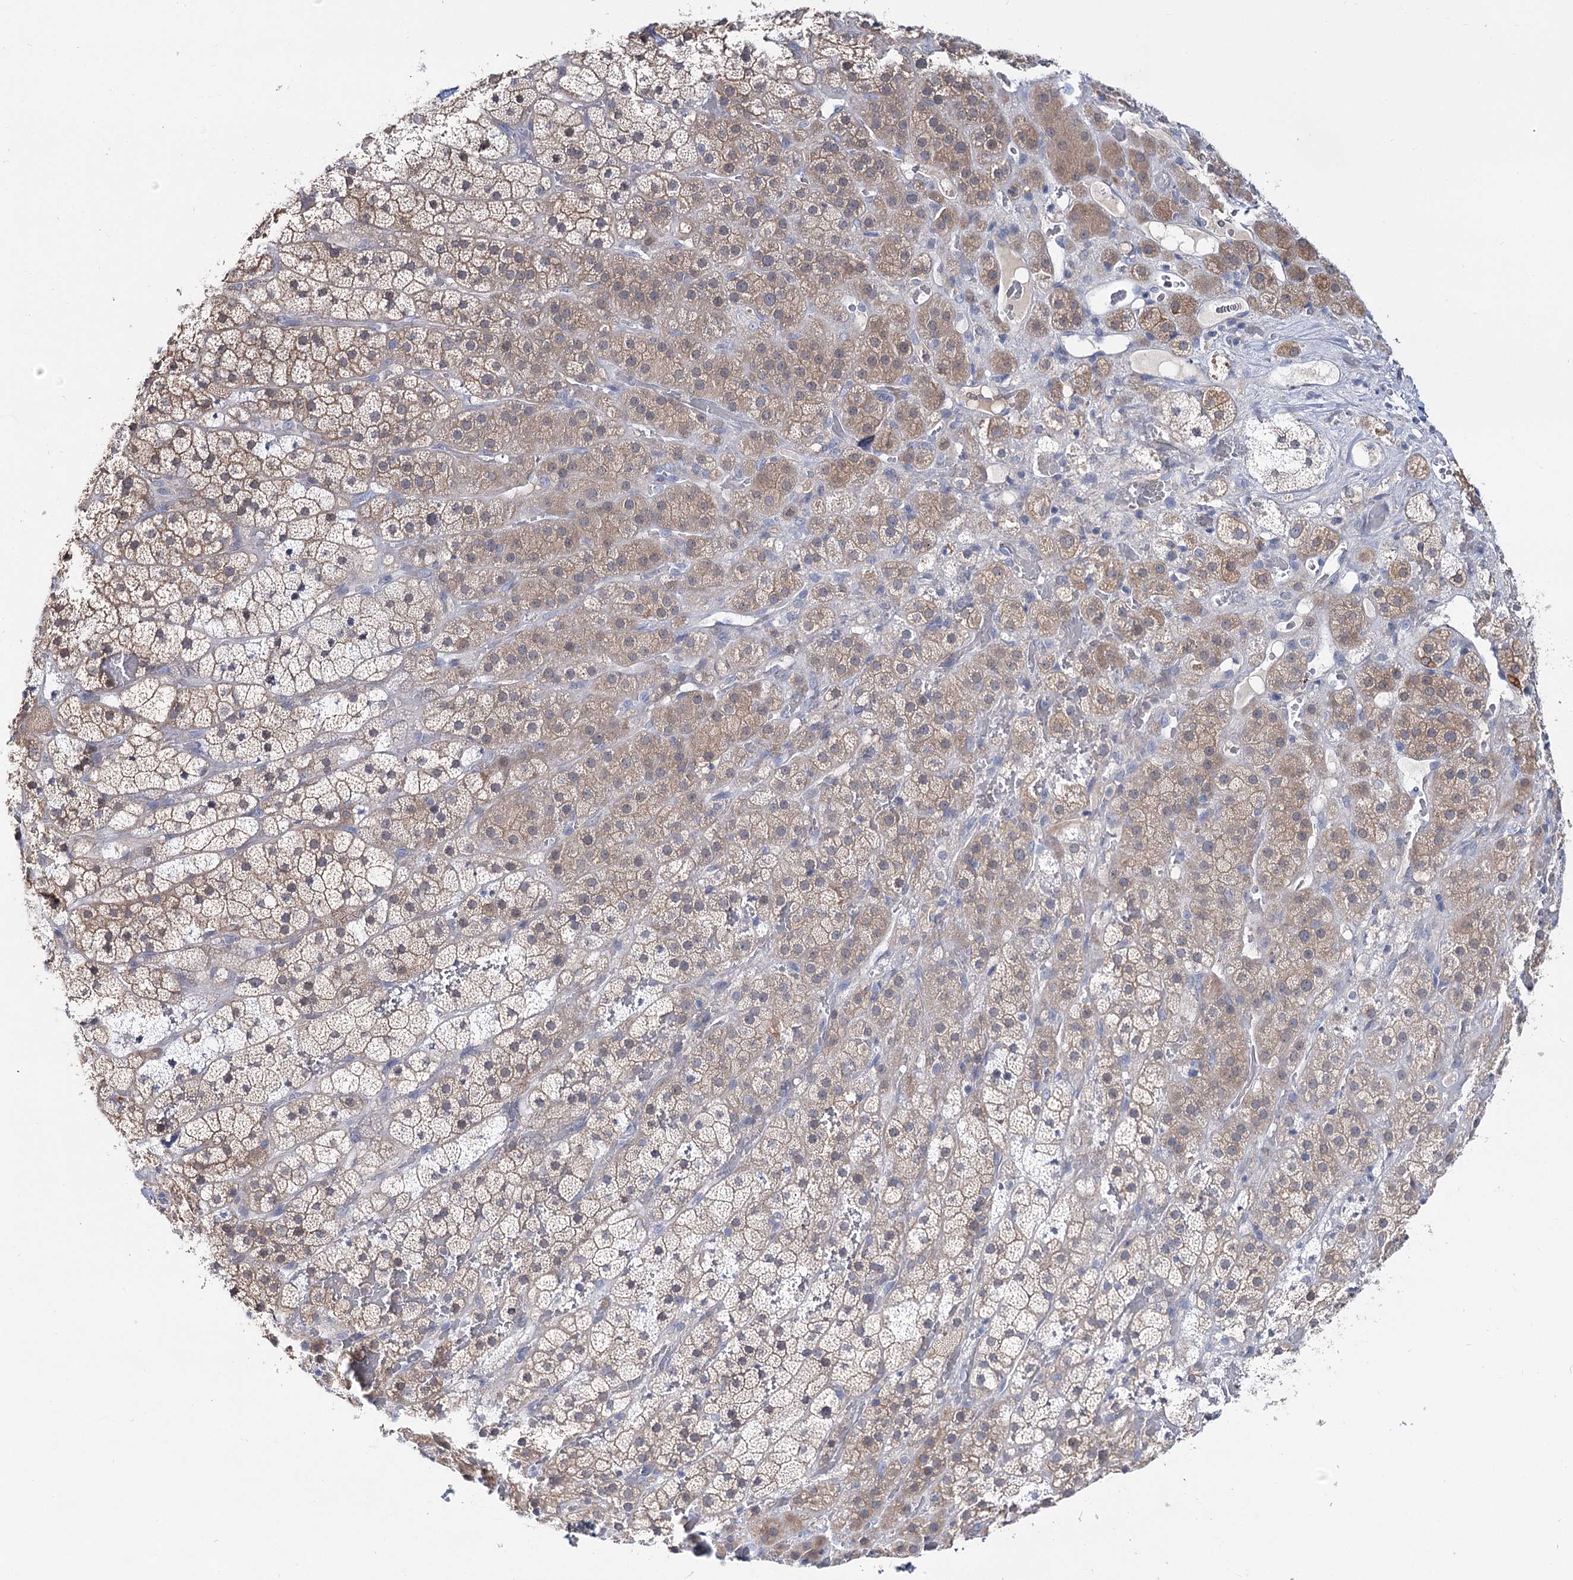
{"staining": {"intensity": "weak", "quantity": "25%-75%", "location": "cytoplasmic/membranous"}, "tissue": "adrenal gland", "cell_type": "Glandular cells", "image_type": "normal", "snomed": [{"axis": "morphology", "description": "Normal tissue, NOS"}, {"axis": "topography", "description": "Adrenal gland"}], "caption": "This is a micrograph of IHC staining of unremarkable adrenal gland, which shows weak positivity in the cytoplasmic/membranous of glandular cells.", "gene": "UGP2", "patient": {"sex": "male", "age": 57}}